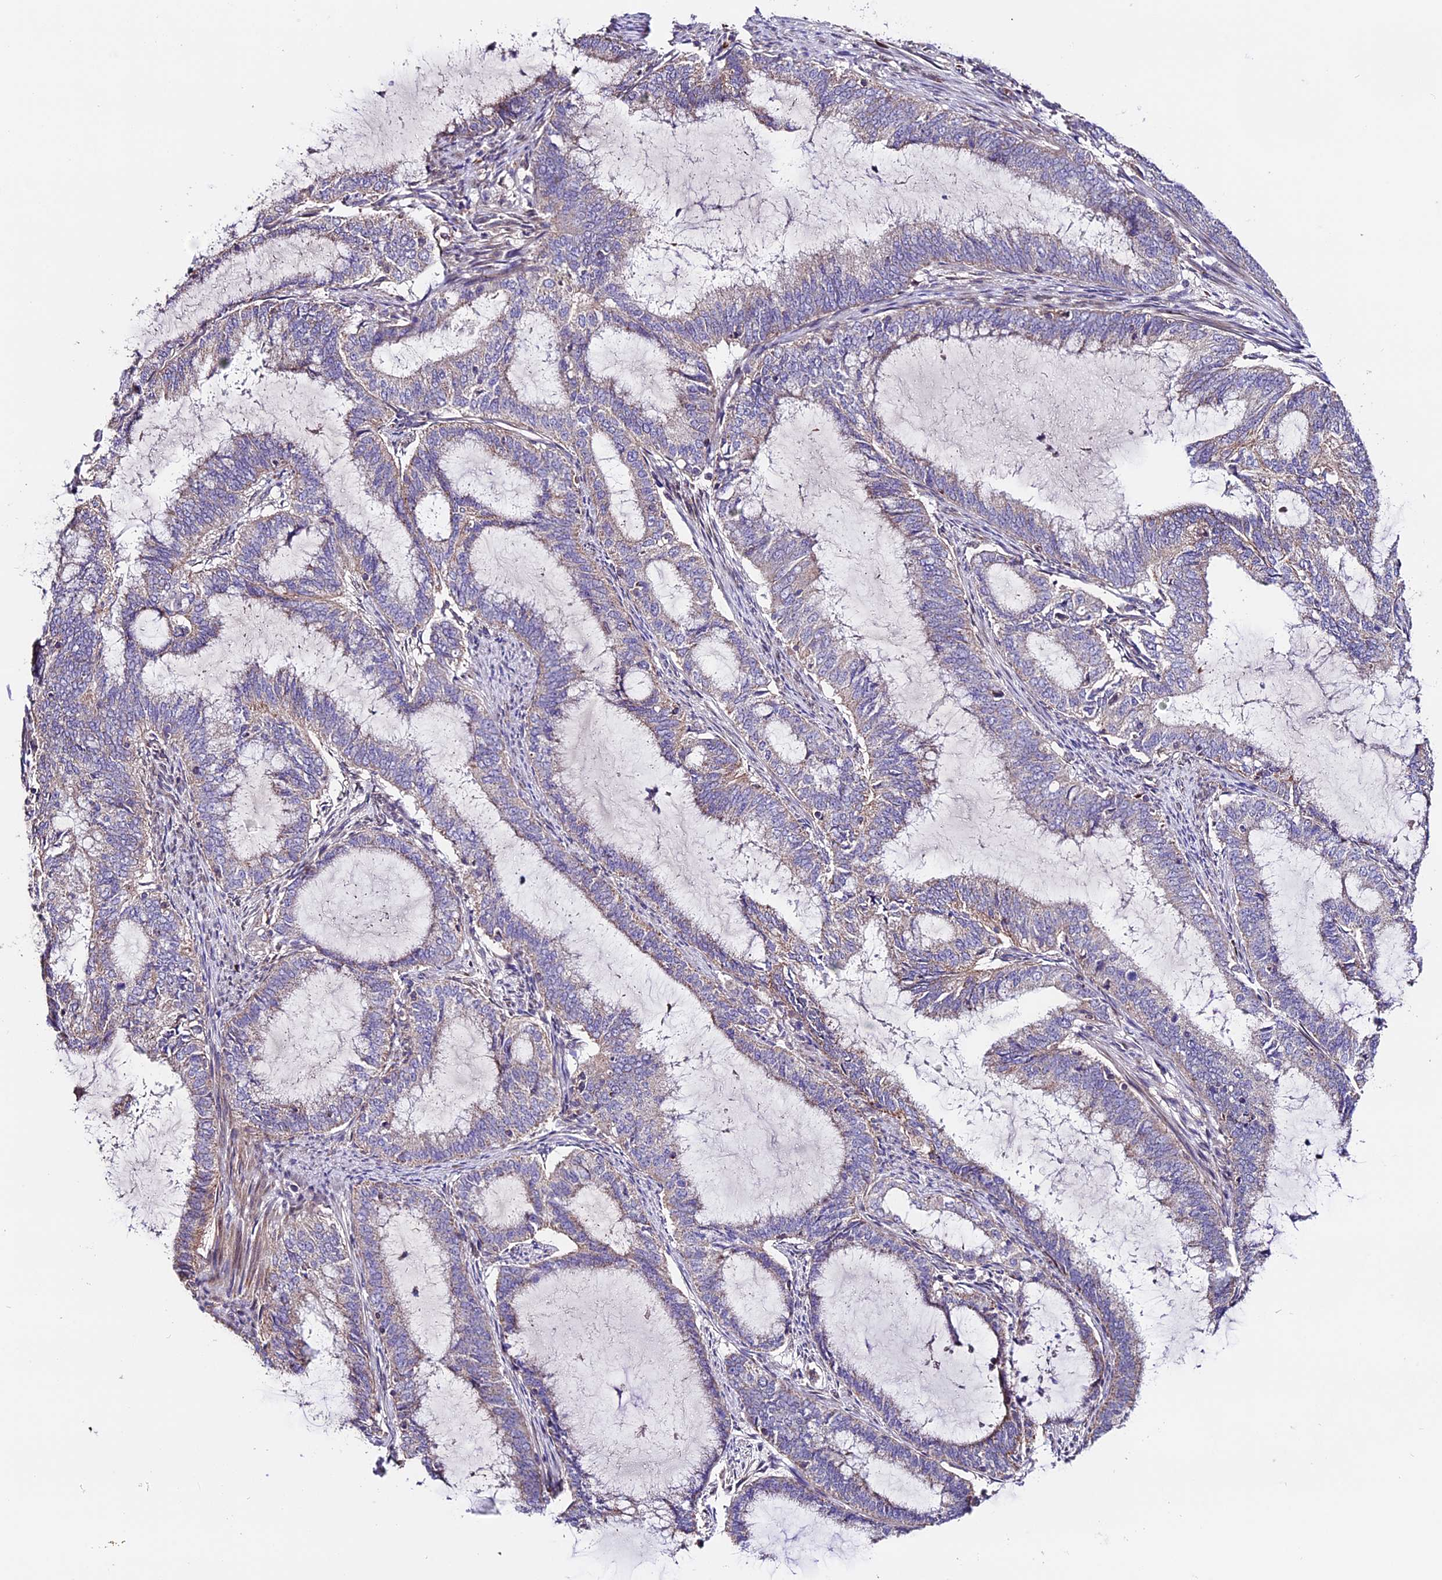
{"staining": {"intensity": "moderate", "quantity": "<25%", "location": "cytoplasmic/membranous"}, "tissue": "endometrial cancer", "cell_type": "Tumor cells", "image_type": "cancer", "snomed": [{"axis": "morphology", "description": "Adenocarcinoma, NOS"}, {"axis": "topography", "description": "Endometrium"}], "caption": "This image demonstrates immunohistochemistry staining of human endometrial cancer, with low moderate cytoplasmic/membranous expression in approximately <25% of tumor cells.", "gene": "DDX28", "patient": {"sex": "female", "age": 51}}